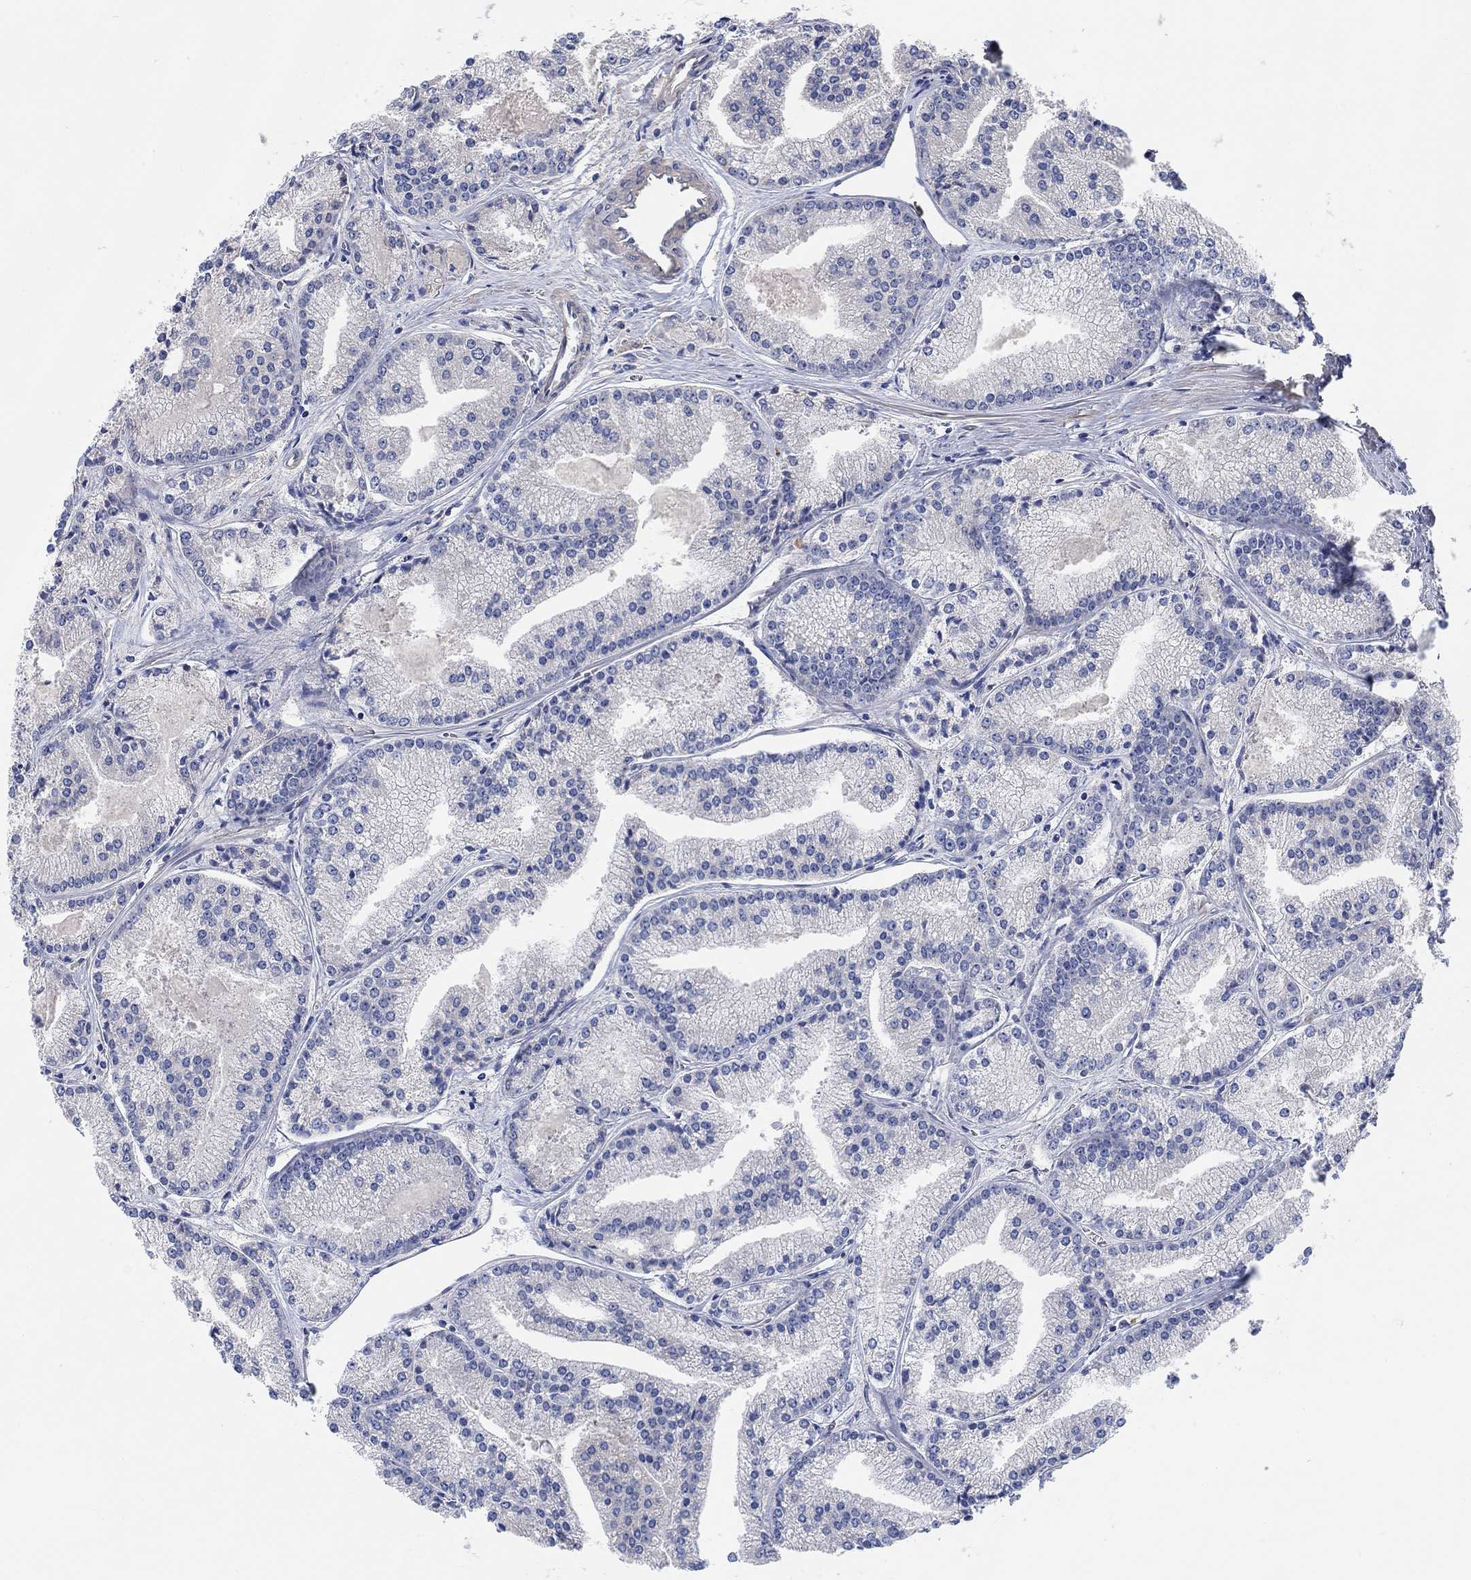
{"staining": {"intensity": "negative", "quantity": "none", "location": "none"}, "tissue": "prostate cancer", "cell_type": "Tumor cells", "image_type": "cancer", "snomed": [{"axis": "morphology", "description": "Adenocarcinoma, NOS"}, {"axis": "topography", "description": "Prostate"}], "caption": "A high-resolution photomicrograph shows immunohistochemistry (IHC) staining of prostate adenocarcinoma, which reveals no significant expression in tumor cells.", "gene": "SYT16", "patient": {"sex": "male", "age": 72}}